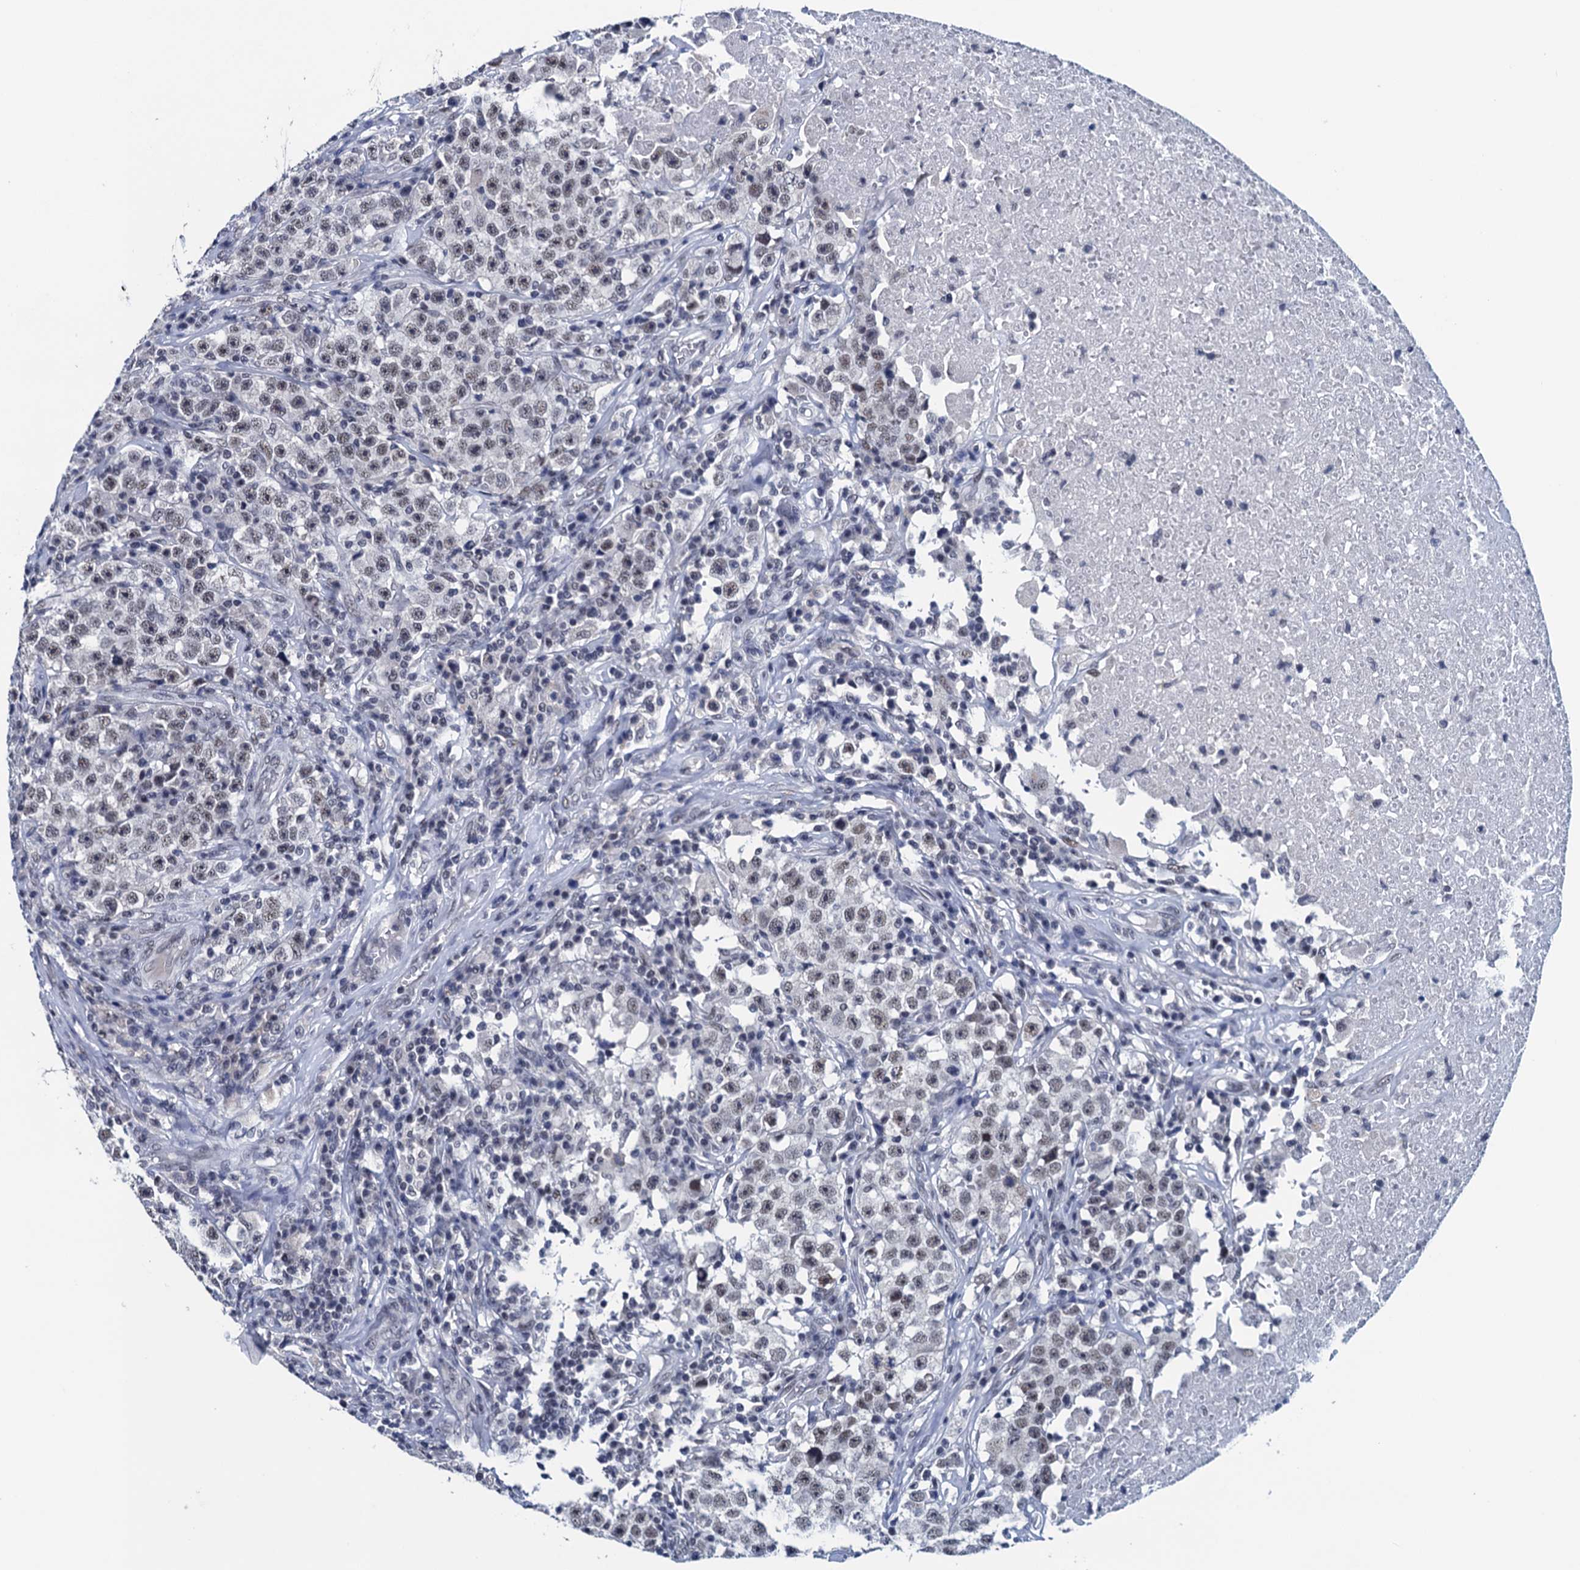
{"staining": {"intensity": "weak", "quantity": "<25%", "location": "nuclear"}, "tissue": "testis cancer", "cell_type": "Tumor cells", "image_type": "cancer", "snomed": [{"axis": "morphology", "description": "Seminoma, NOS"}, {"axis": "topography", "description": "Testis"}], "caption": "Tumor cells are negative for brown protein staining in testis cancer (seminoma). Brightfield microscopy of immunohistochemistry (IHC) stained with DAB (brown) and hematoxylin (blue), captured at high magnification.", "gene": "FNBP4", "patient": {"sex": "male", "age": 22}}